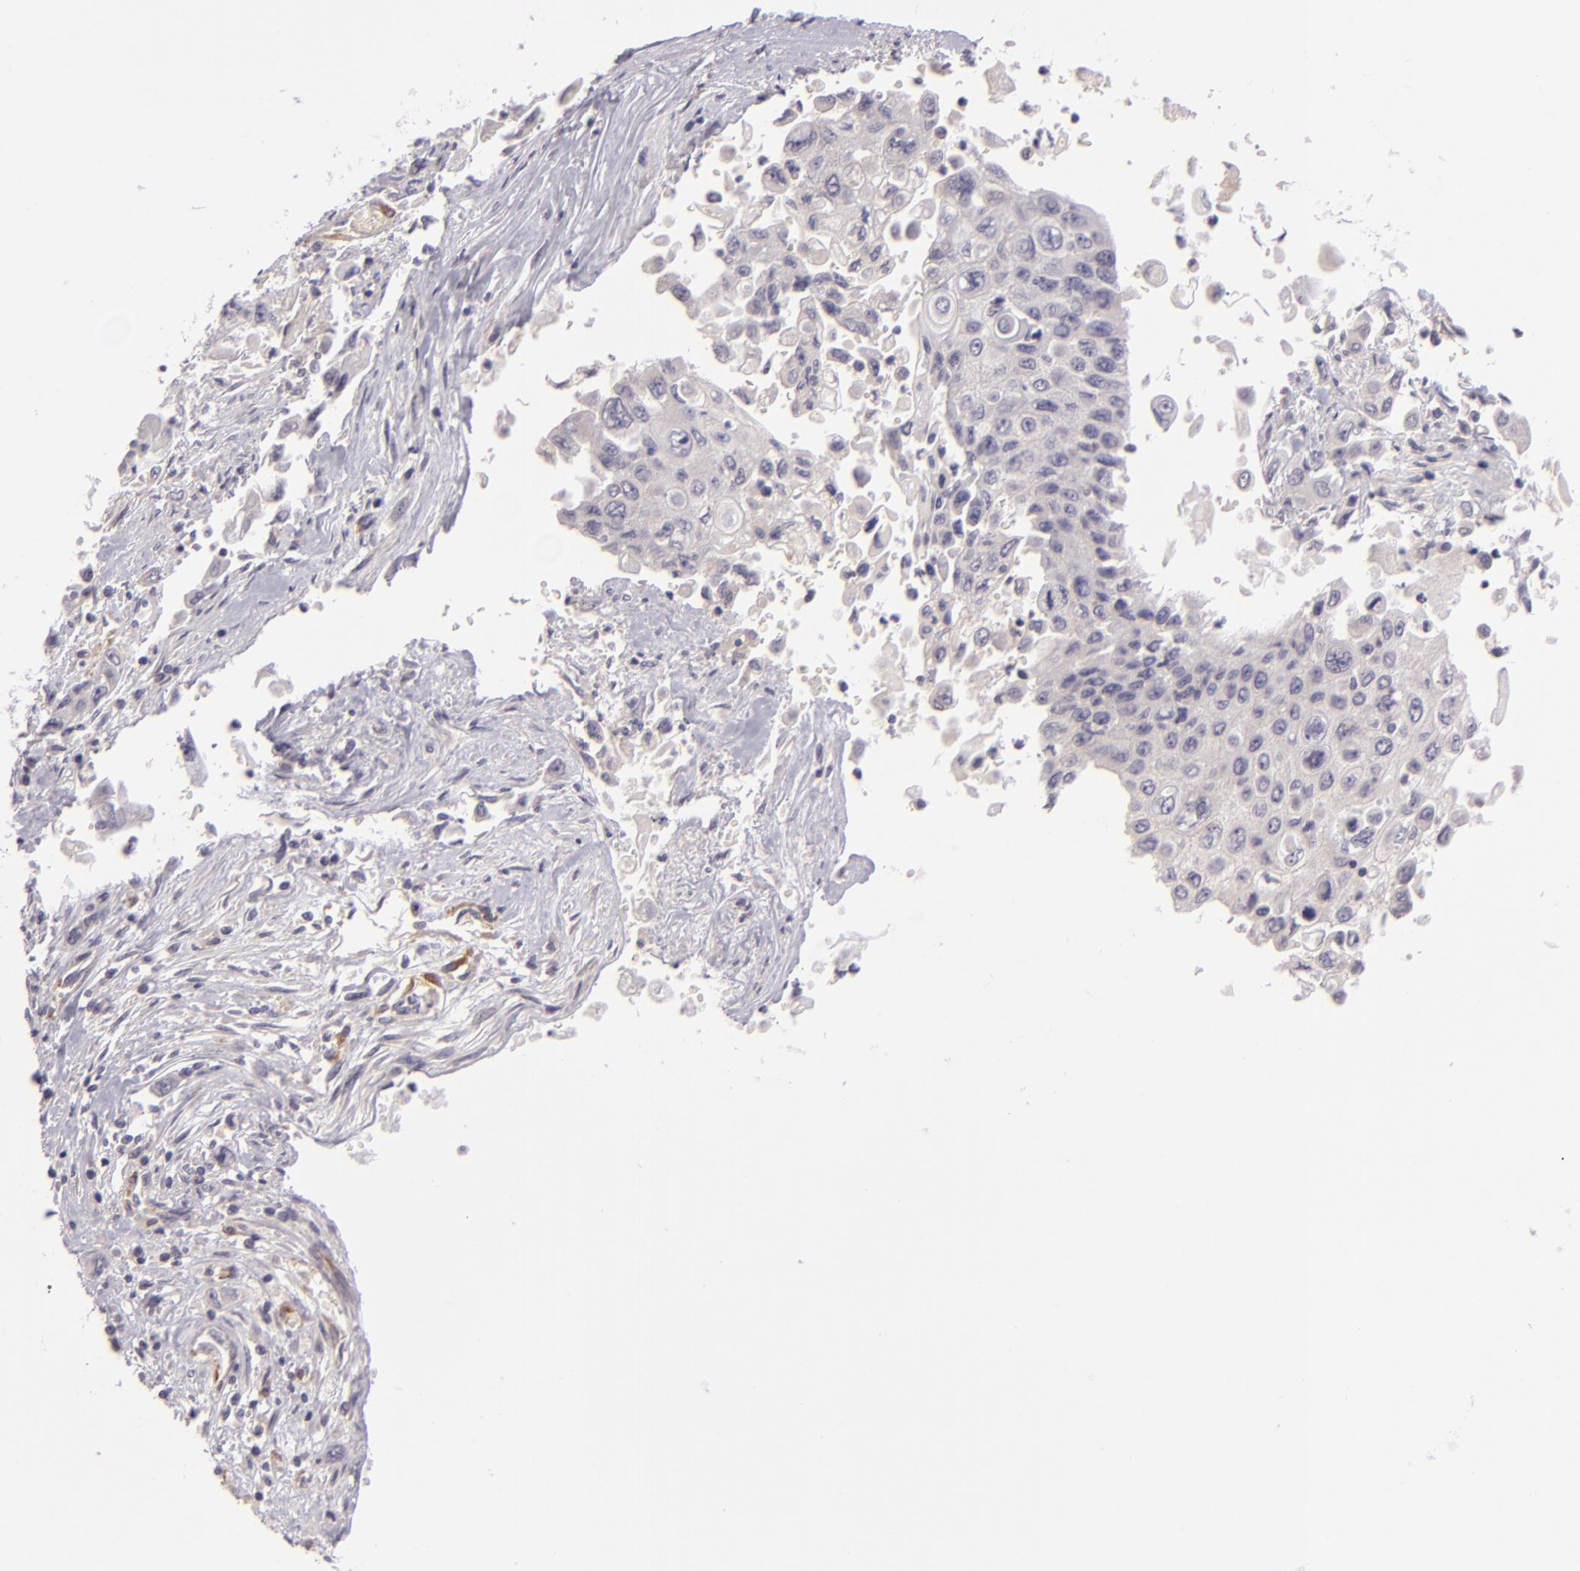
{"staining": {"intensity": "weak", "quantity": "<25%", "location": "cytoplasmic/membranous"}, "tissue": "pancreatic cancer", "cell_type": "Tumor cells", "image_type": "cancer", "snomed": [{"axis": "morphology", "description": "Adenocarcinoma, NOS"}, {"axis": "topography", "description": "Pancreas"}], "caption": "Immunohistochemistry (IHC) of pancreatic cancer reveals no expression in tumor cells.", "gene": "EGFL6", "patient": {"sex": "male", "age": 70}}